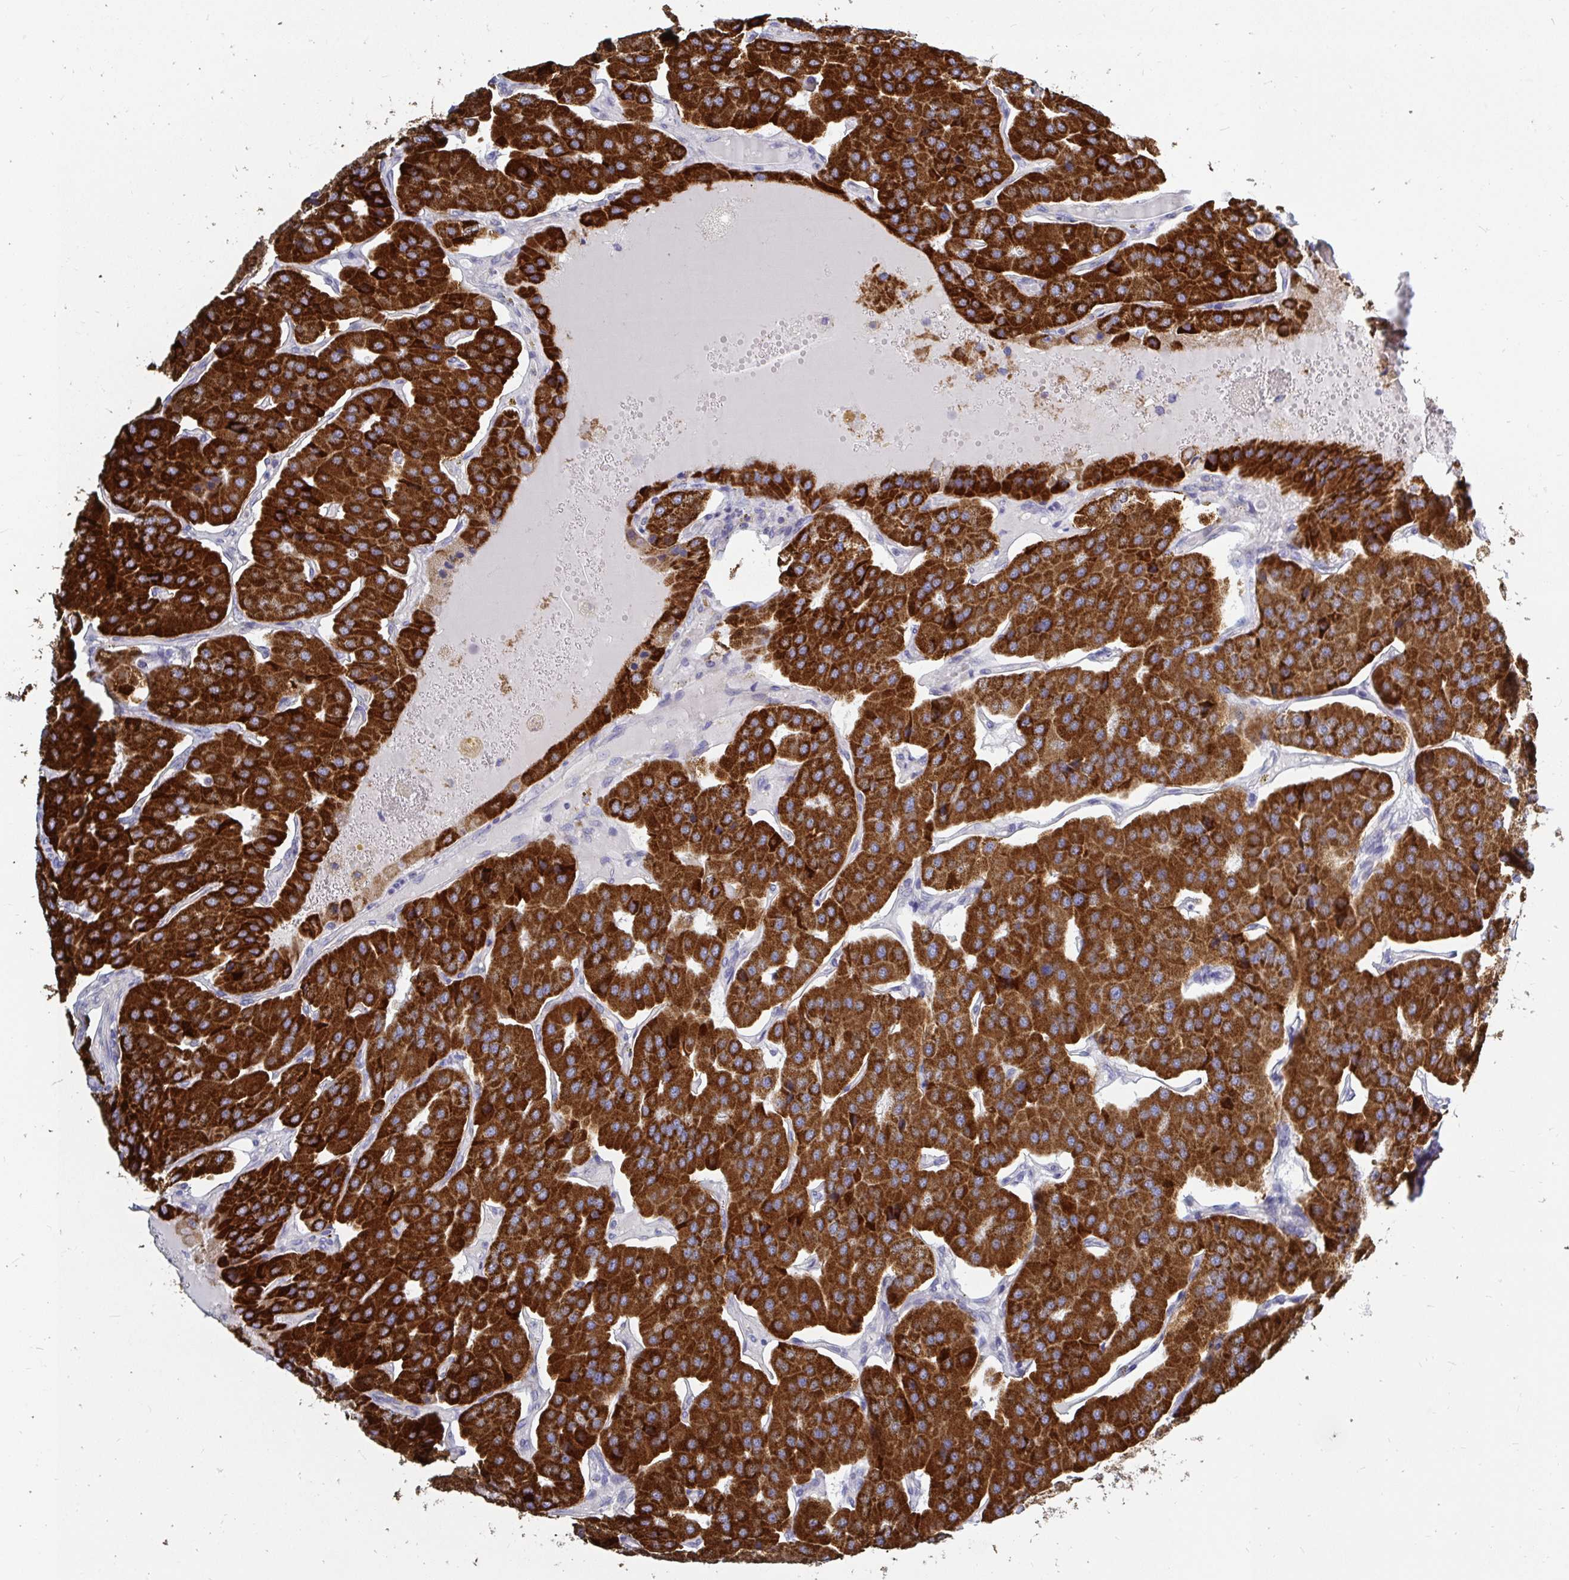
{"staining": {"intensity": "strong", "quantity": ">75%", "location": "cytoplasmic/membranous"}, "tissue": "parathyroid gland", "cell_type": "Glandular cells", "image_type": "normal", "snomed": [{"axis": "morphology", "description": "Normal tissue, NOS"}, {"axis": "morphology", "description": "Adenoma, NOS"}, {"axis": "topography", "description": "Parathyroid gland"}], "caption": "Protein staining displays strong cytoplasmic/membranous expression in approximately >75% of glandular cells in normal parathyroid gland. Nuclei are stained in blue.", "gene": "OR10R2", "patient": {"sex": "female", "age": 86}}